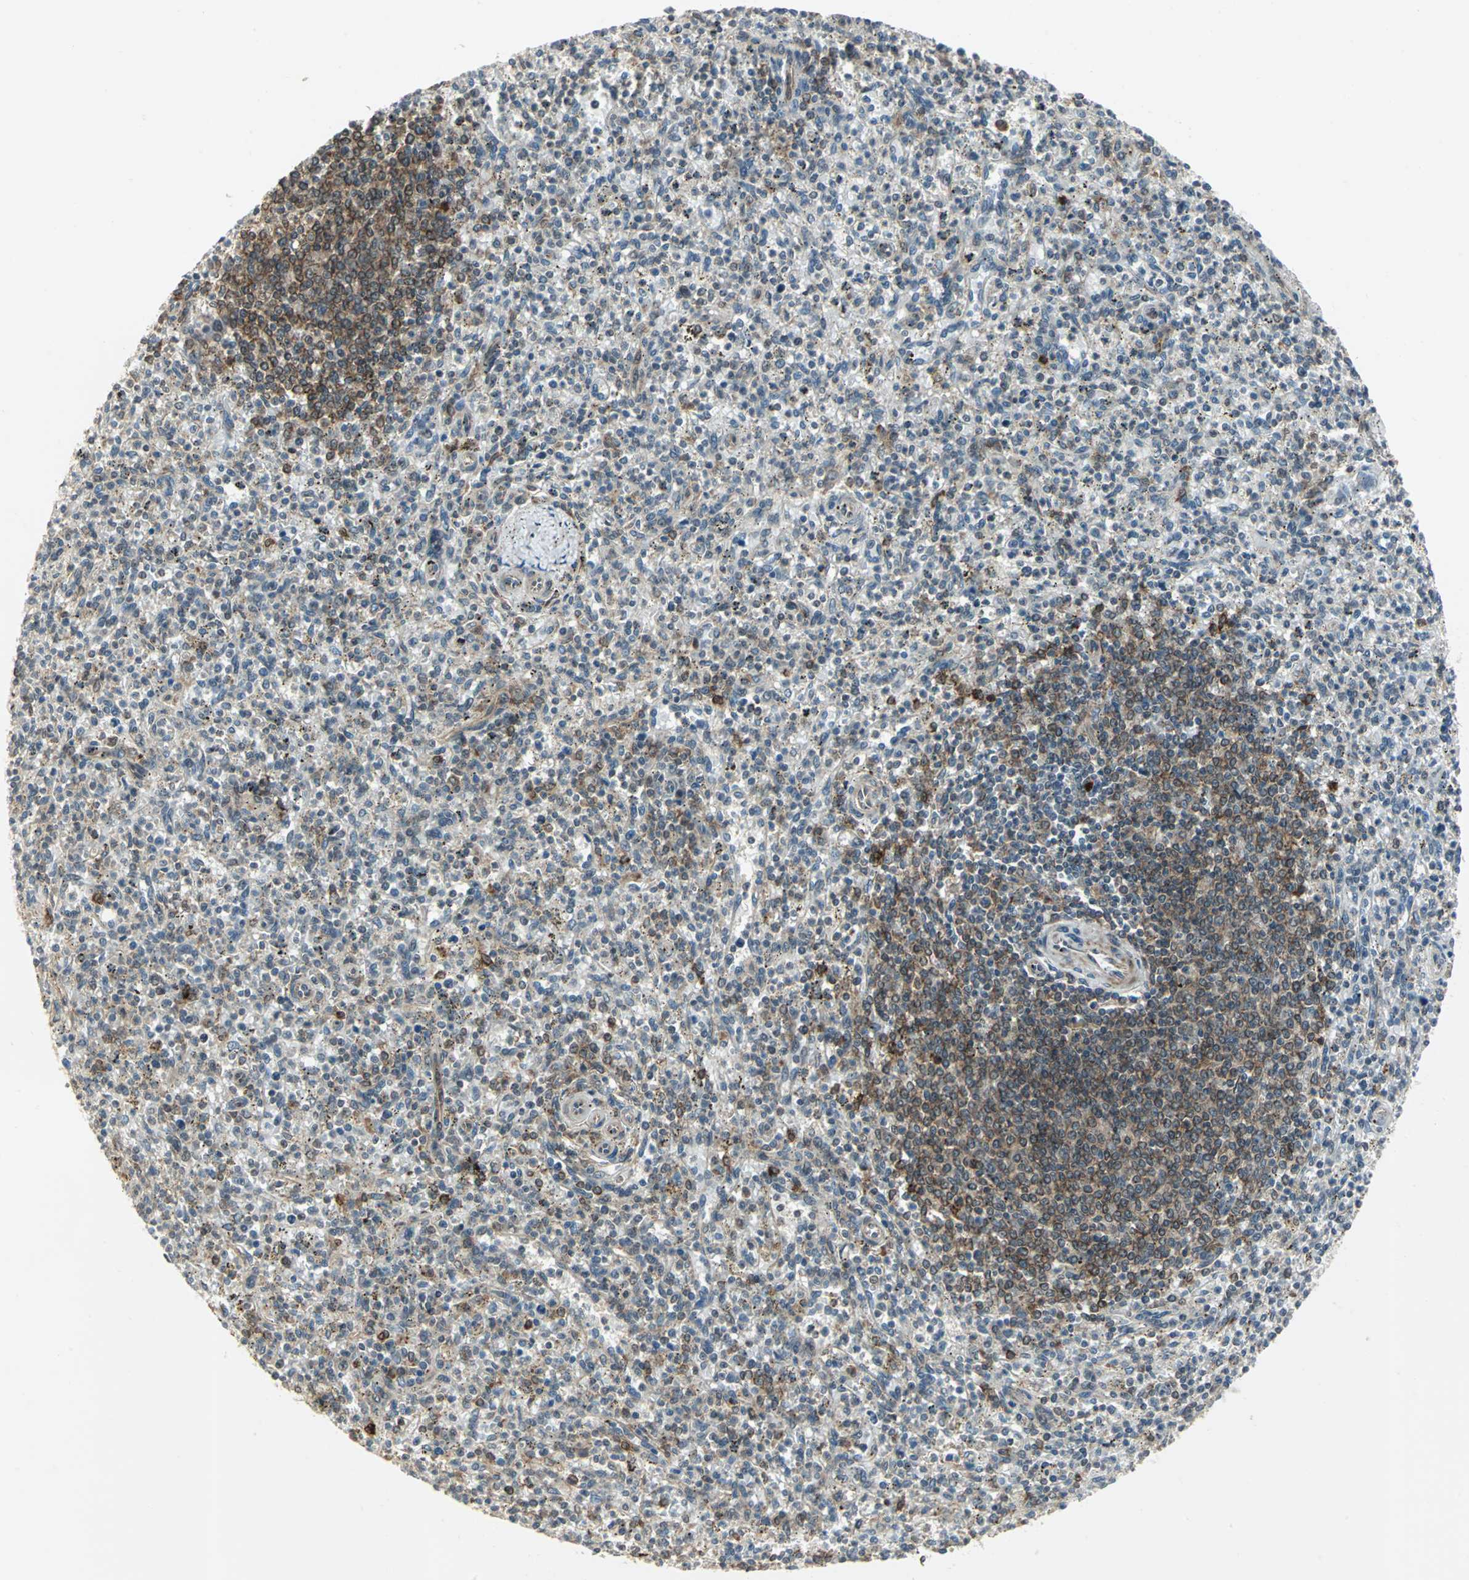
{"staining": {"intensity": "weak", "quantity": ">75%", "location": "cytoplasmic/membranous"}, "tissue": "spleen", "cell_type": "Cells in red pulp", "image_type": "normal", "snomed": [{"axis": "morphology", "description": "Normal tissue, NOS"}, {"axis": "topography", "description": "Spleen"}], "caption": "Immunohistochemical staining of normal spleen demonstrates weak cytoplasmic/membranous protein staining in approximately >75% of cells in red pulp.", "gene": "PLAGL2", "patient": {"sex": "male", "age": 72}}